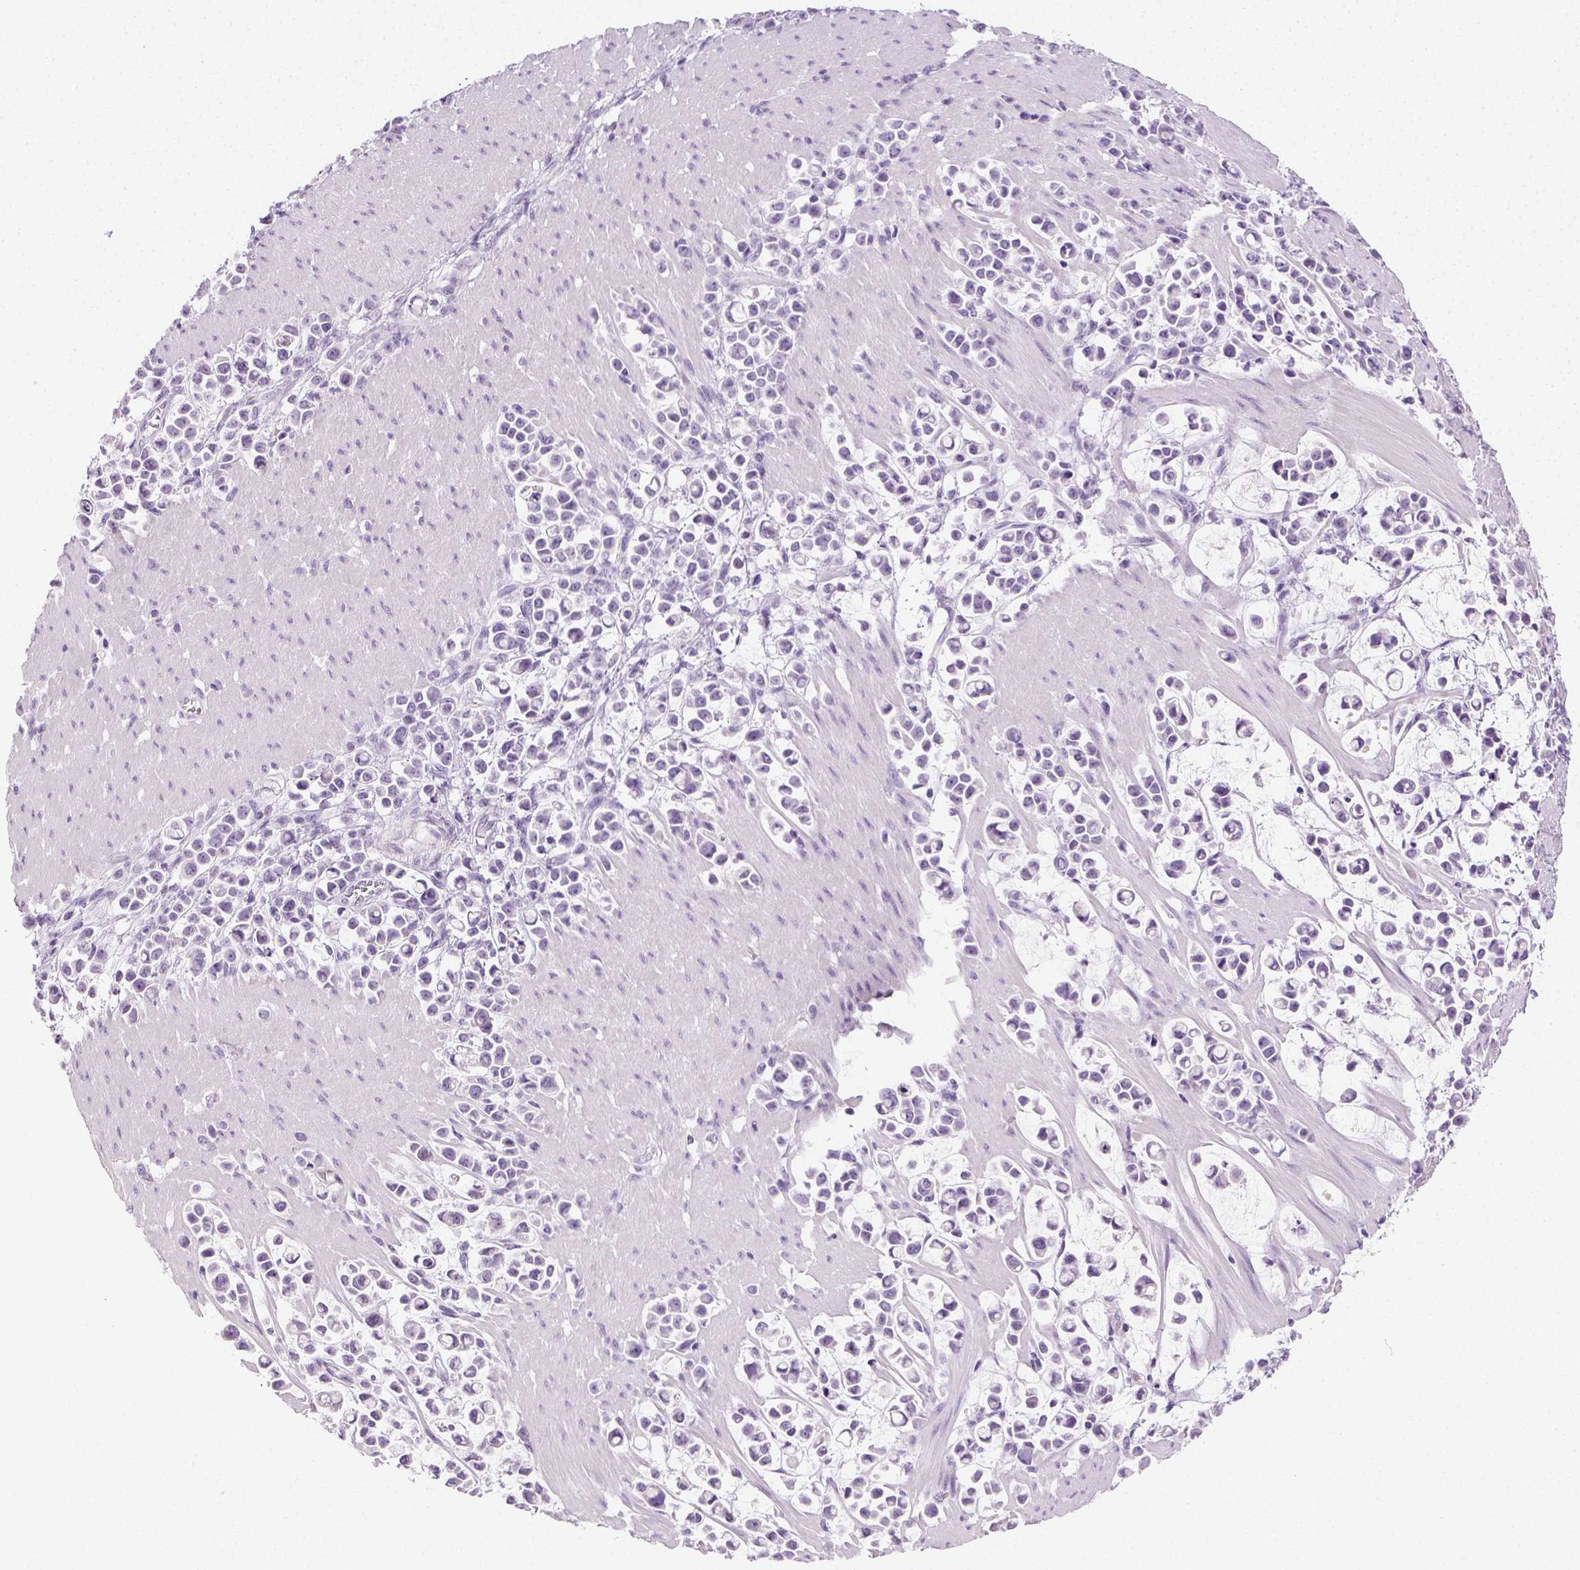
{"staining": {"intensity": "negative", "quantity": "none", "location": "none"}, "tissue": "stomach cancer", "cell_type": "Tumor cells", "image_type": "cancer", "snomed": [{"axis": "morphology", "description": "Adenocarcinoma, NOS"}, {"axis": "topography", "description": "Stomach"}], "caption": "DAB (3,3'-diaminobenzidine) immunohistochemical staining of human stomach cancer (adenocarcinoma) exhibits no significant expression in tumor cells.", "gene": "LGSN", "patient": {"sex": "male", "age": 82}}